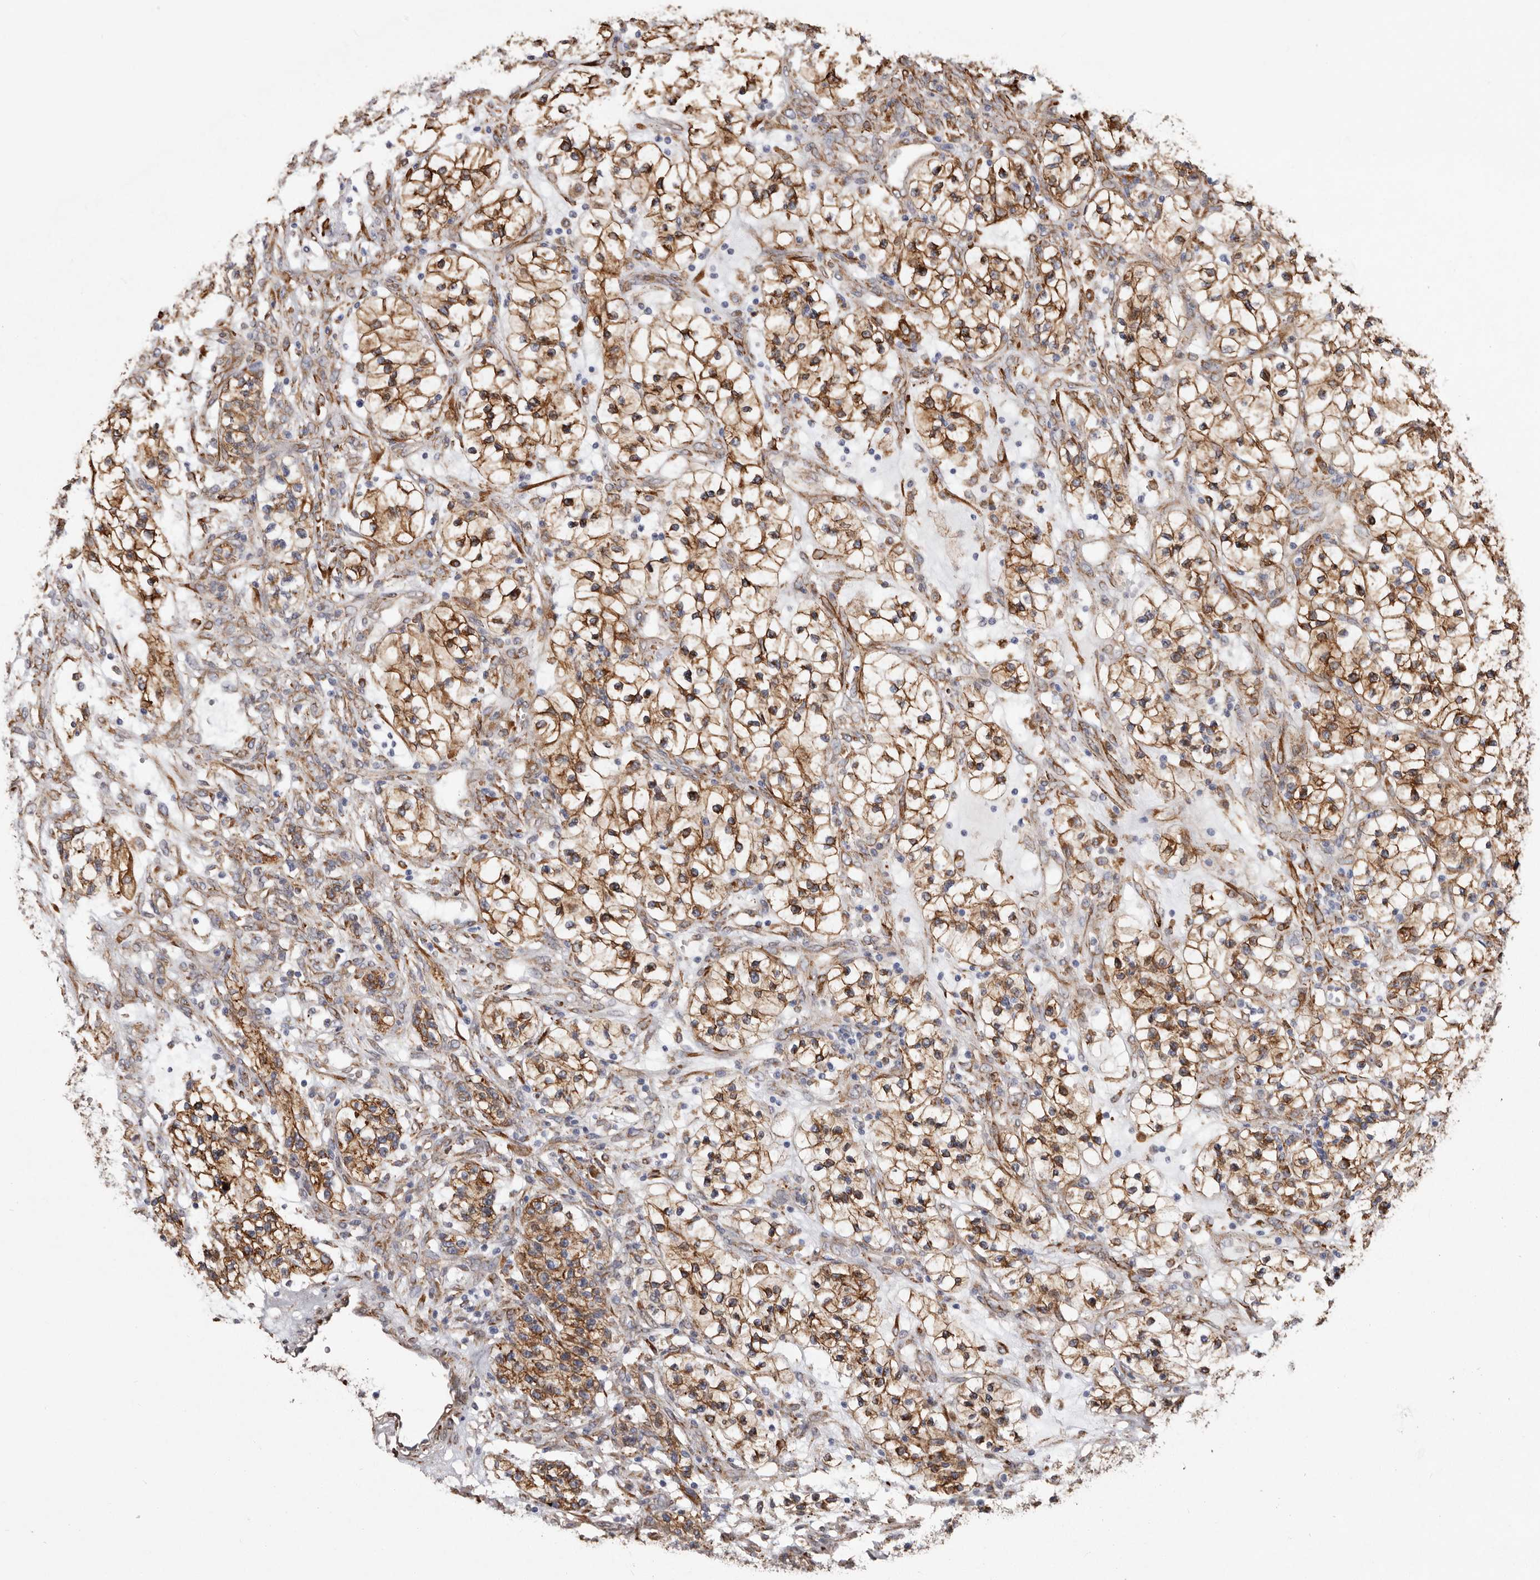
{"staining": {"intensity": "moderate", "quantity": ">75%", "location": "cytoplasmic/membranous"}, "tissue": "renal cancer", "cell_type": "Tumor cells", "image_type": "cancer", "snomed": [{"axis": "morphology", "description": "Adenocarcinoma, NOS"}, {"axis": "topography", "description": "Kidney"}], "caption": "A brown stain shows moderate cytoplasmic/membranous positivity of a protein in human renal cancer (adenocarcinoma) tumor cells.", "gene": "SEMA3E", "patient": {"sex": "female", "age": 57}}